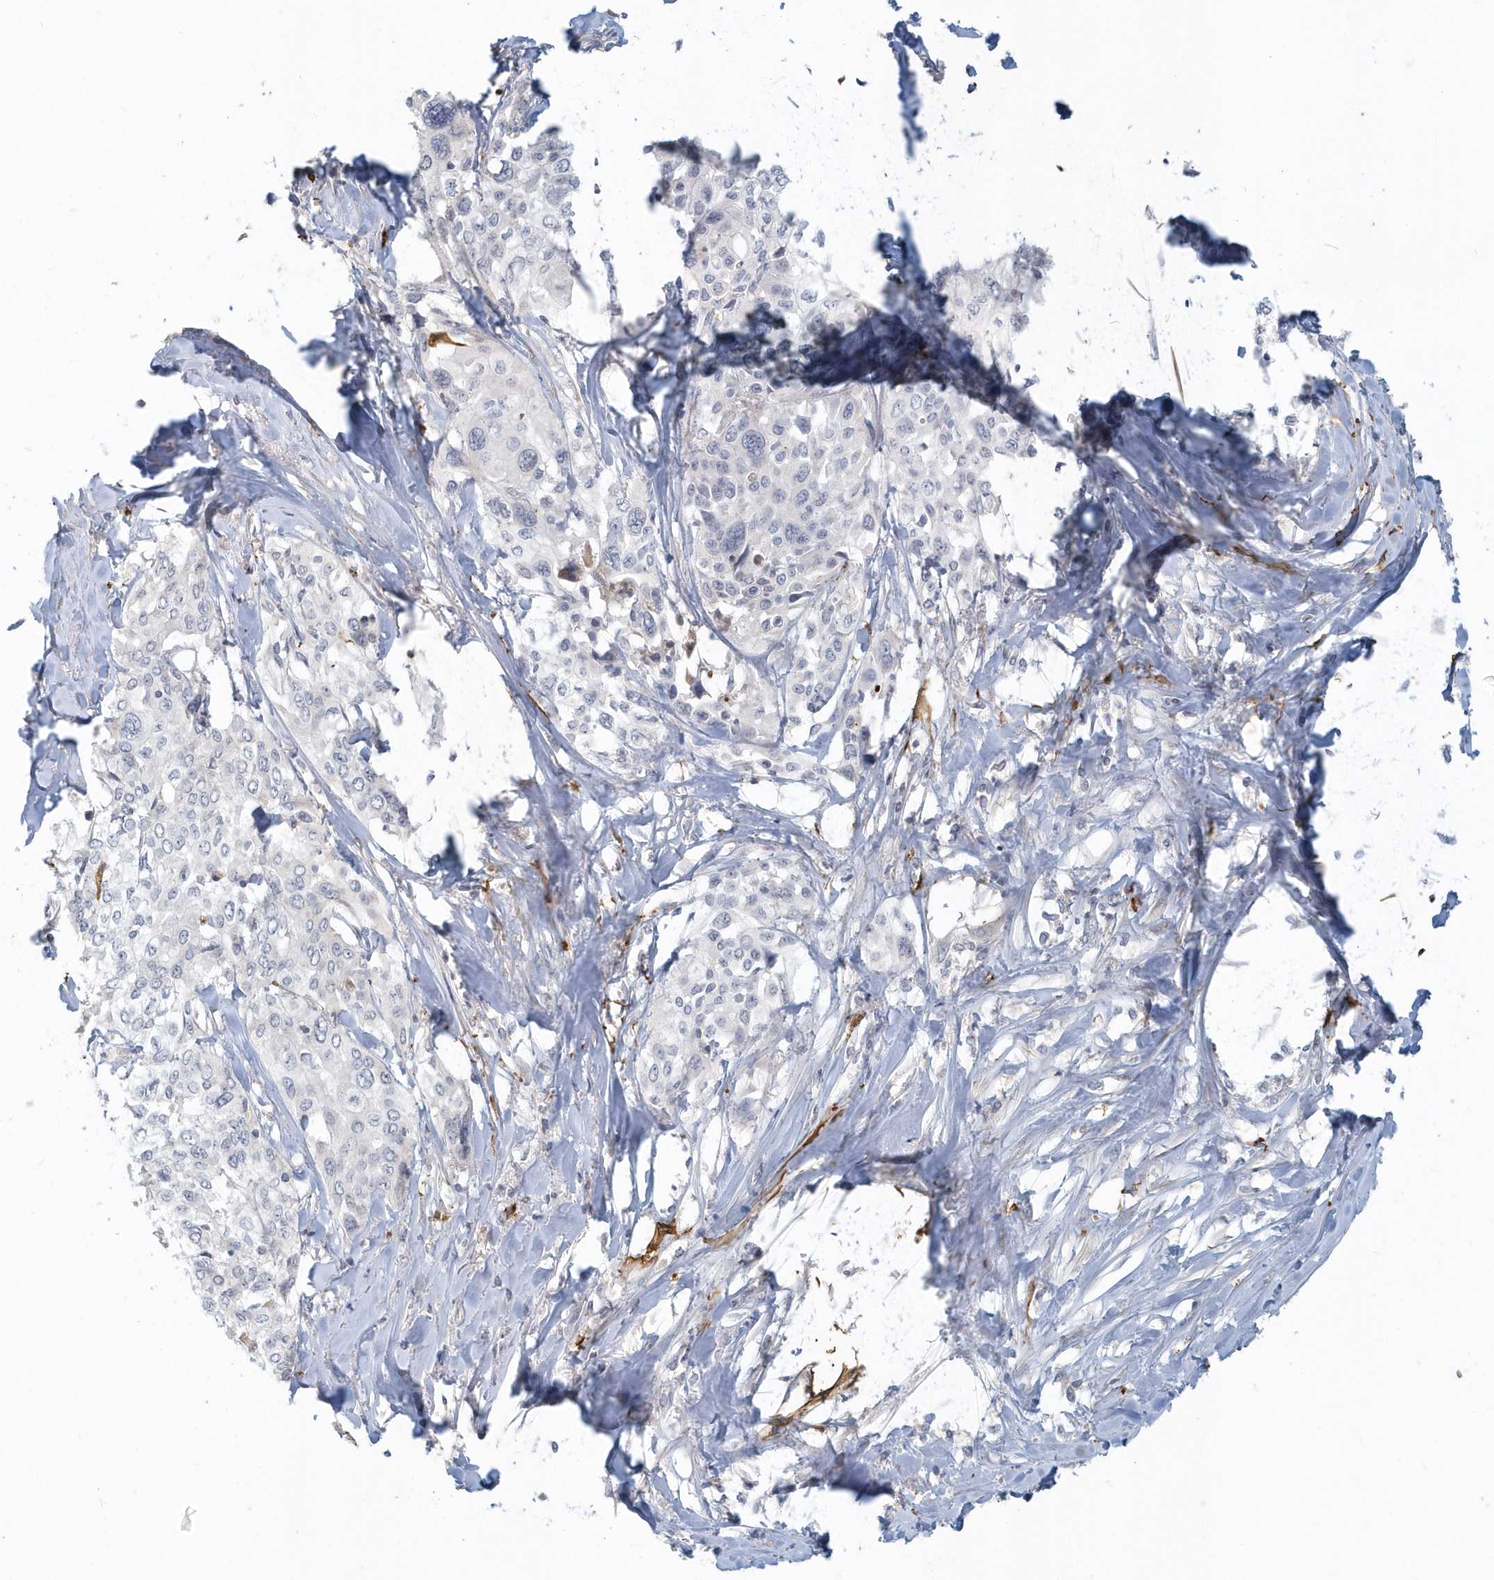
{"staining": {"intensity": "negative", "quantity": "none", "location": "none"}, "tissue": "cervical cancer", "cell_type": "Tumor cells", "image_type": "cancer", "snomed": [{"axis": "morphology", "description": "Squamous cell carcinoma, NOS"}, {"axis": "topography", "description": "Cervix"}], "caption": "The histopathology image demonstrates no staining of tumor cells in cervical cancer (squamous cell carcinoma).", "gene": "NAPB", "patient": {"sex": "female", "age": 31}}